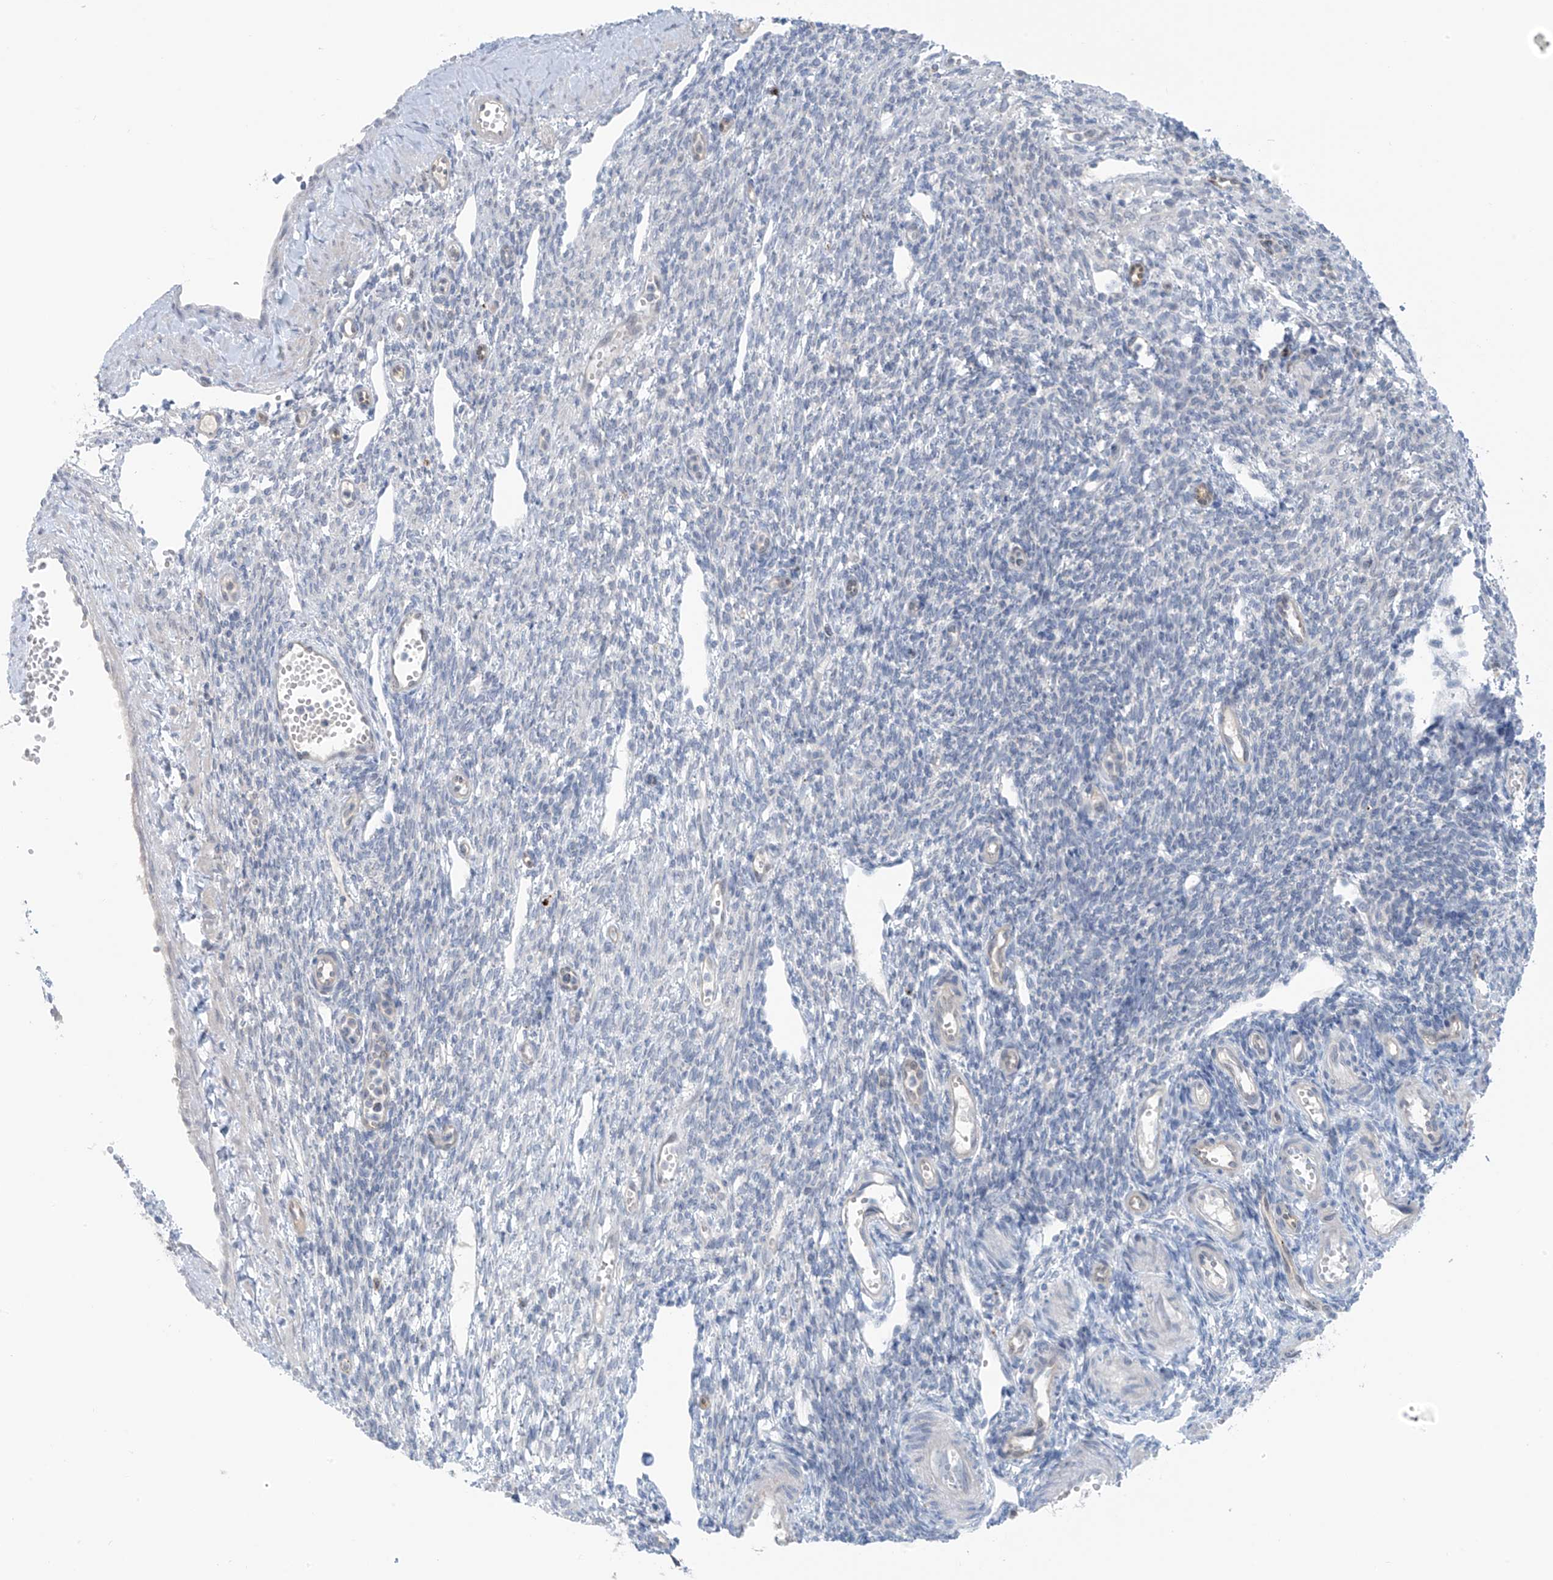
{"staining": {"intensity": "negative", "quantity": "none", "location": "none"}, "tissue": "ovary", "cell_type": "Follicle cells", "image_type": "normal", "snomed": [{"axis": "morphology", "description": "Normal tissue, NOS"}, {"axis": "morphology", "description": "Cyst, NOS"}, {"axis": "topography", "description": "Ovary"}], "caption": "High power microscopy micrograph of an IHC micrograph of unremarkable ovary, revealing no significant staining in follicle cells. (Stains: DAB immunohistochemistry with hematoxylin counter stain, Microscopy: brightfield microscopy at high magnification).", "gene": "ZNF793", "patient": {"sex": "female", "age": 33}}